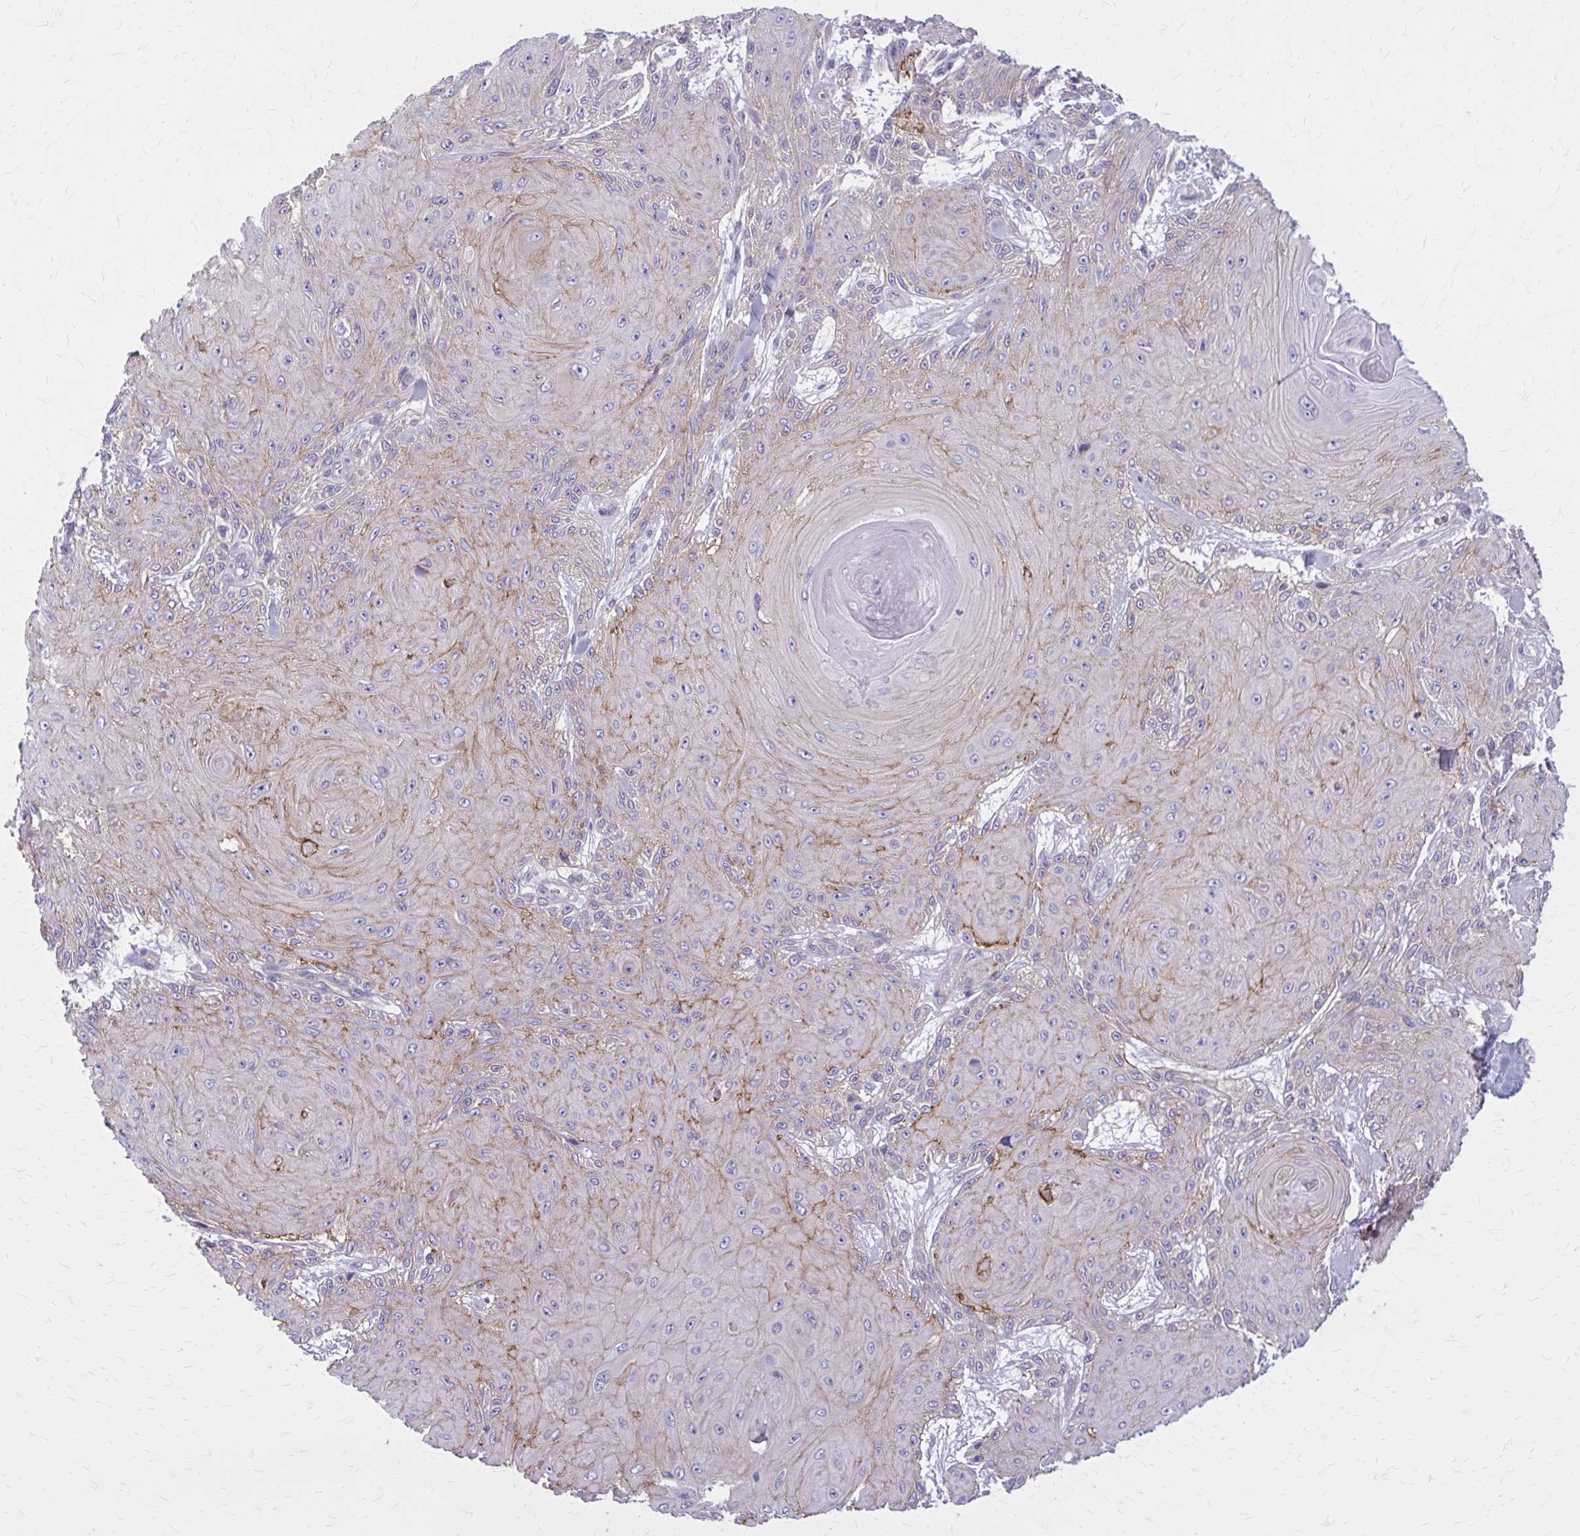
{"staining": {"intensity": "weak", "quantity": "25%-75%", "location": "cytoplasmic/membranous"}, "tissue": "skin cancer", "cell_type": "Tumor cells", "image_type": "cancer", "snomed": [{"axis": "morphology", "description": "Squamous cell carcinoma, NOS"}, {"axis": "topography", "description": "Skin"}], "caption": "Protein staining demonstrates weak cytoplasmic/membranous positivity in approximately 25%-75% of tumor cells in skin cancer.", "gene": "ZDHHC7", "patient": {"sex": "male", "age": 88}}